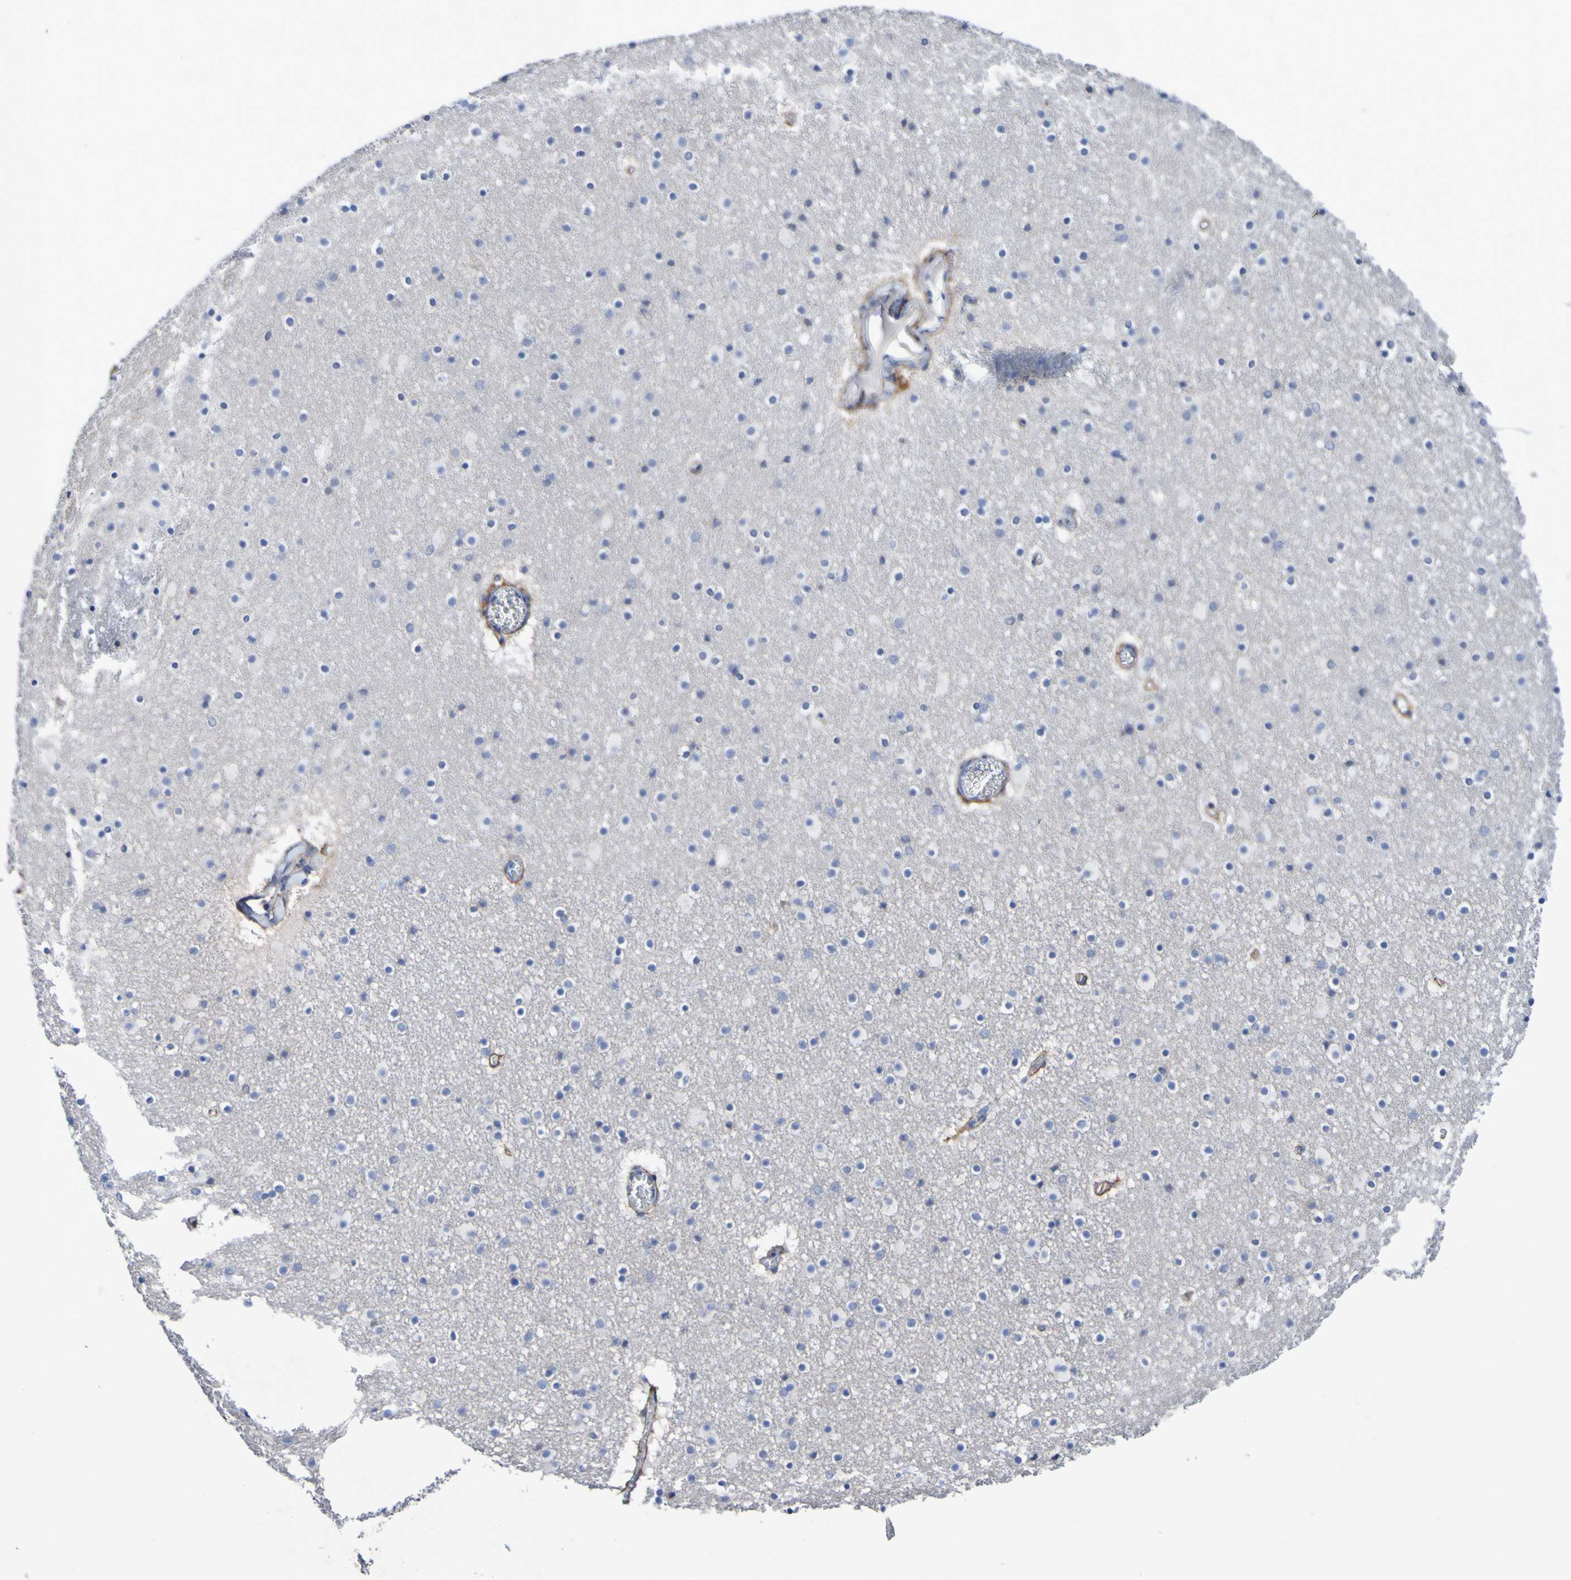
{"staining": {"intensity": "negative", "quantity": "none", "location": "none"}, "tissue": "caudate", "cell_type": "Glial cells", "image_type": "normal", "snomed": [{"axis": "morphology", "description": "Normal tissue, NOS"}, {"axis": "topography", "description": "Lateral ventricle wall"}], "caption": "Caudate stained for a protein using immunohistochemistry (IHC) displays no staining glial cells.", "gene": "SGCB", "patient": {"sex": "male", "age": 45}}